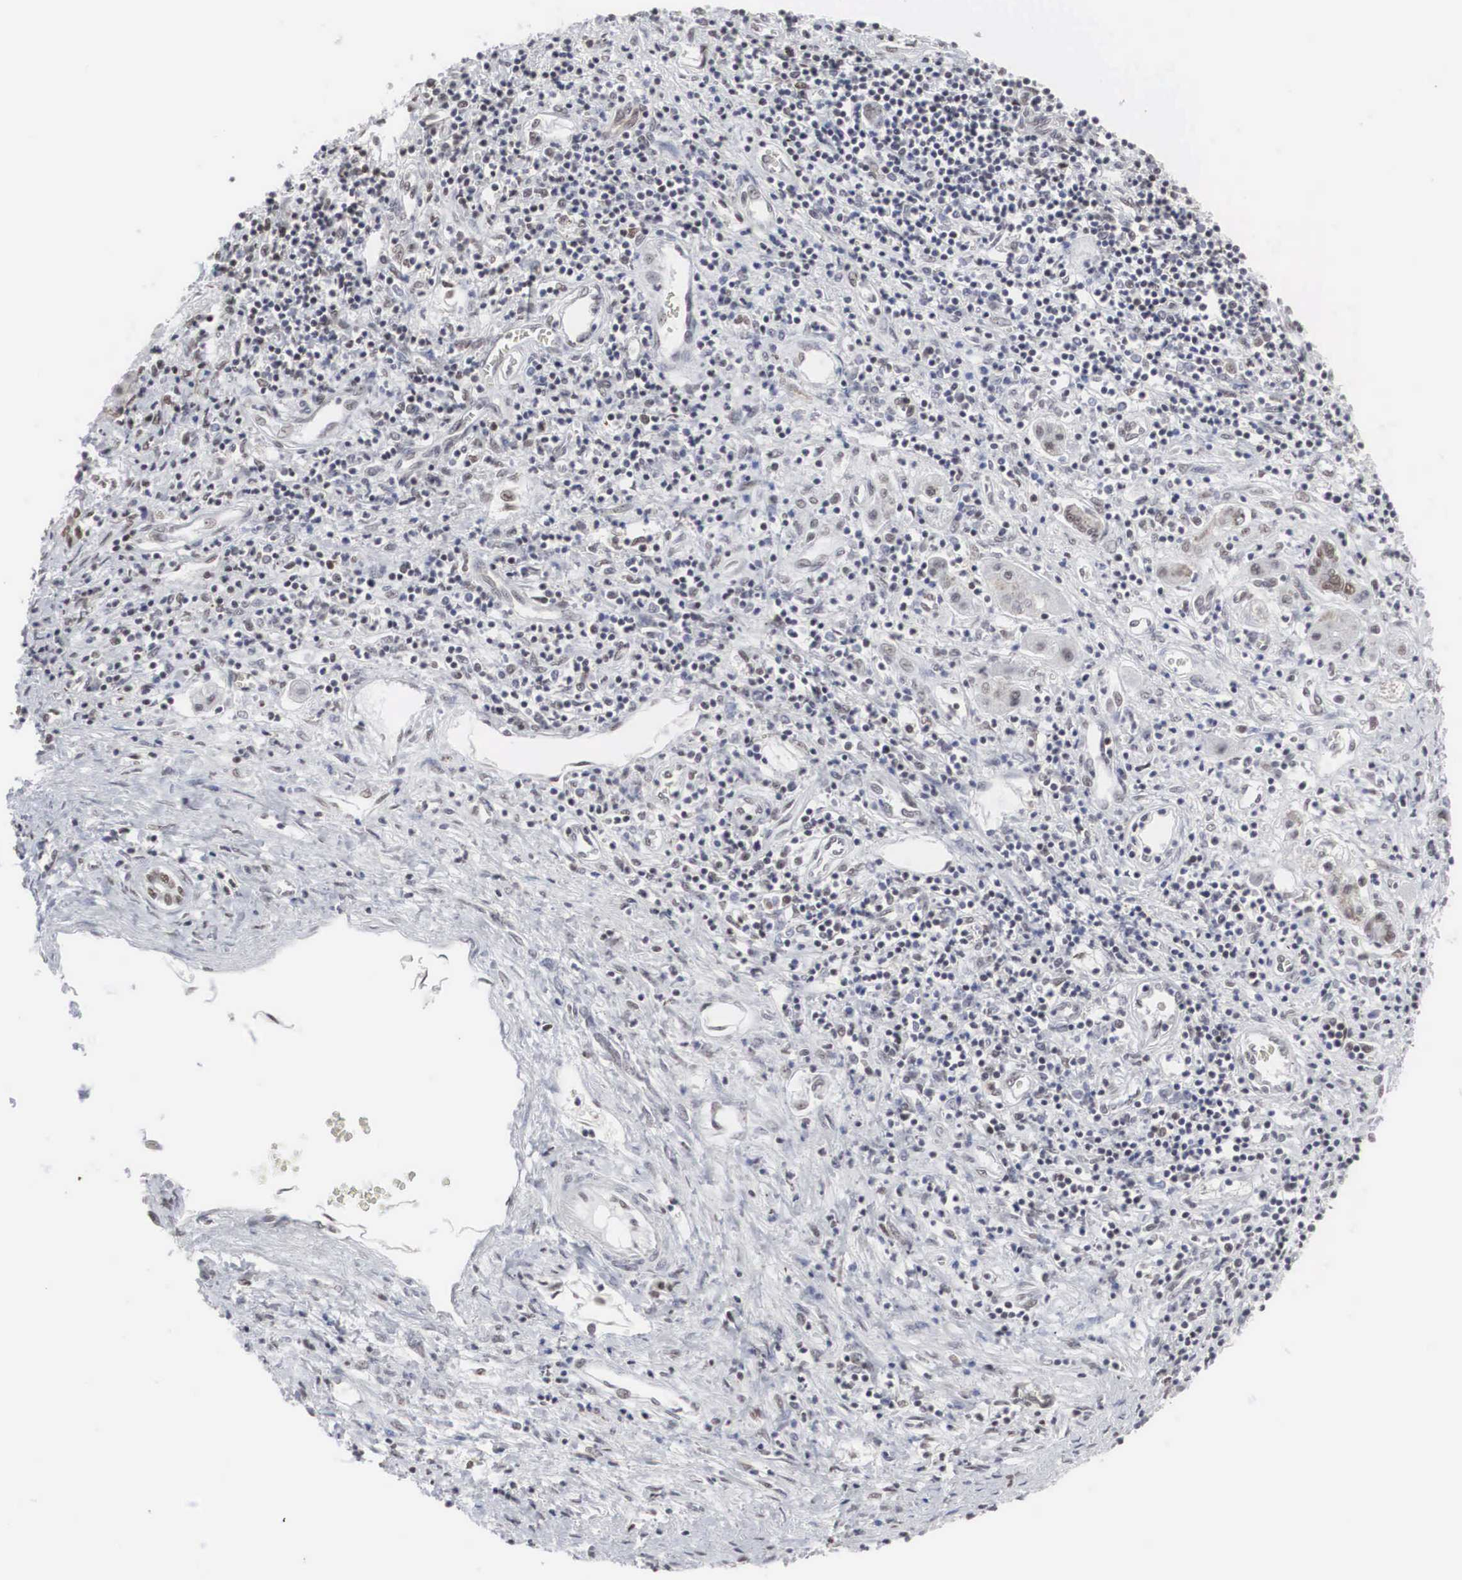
{"staining": {"intensity": "weak", "quantity": "<25%", "location": "cytoplasmic/membranous,nuclear"}, "tissue": "liver cancer", "cell_type": "Tumor cells", "image_type": "cancer", "snomed": [{"axis": "morphology", "description": "Carcinoma, Hepatocellular, NOS"}, {"axis": "topography", "description": "Liver"}], "caption": "Liver cancer was stained to show a protein in brown. There is no significant positivity in tumor cells.", "gene": "AUTS2", "patient": {"sex": "male", "age": 24}}